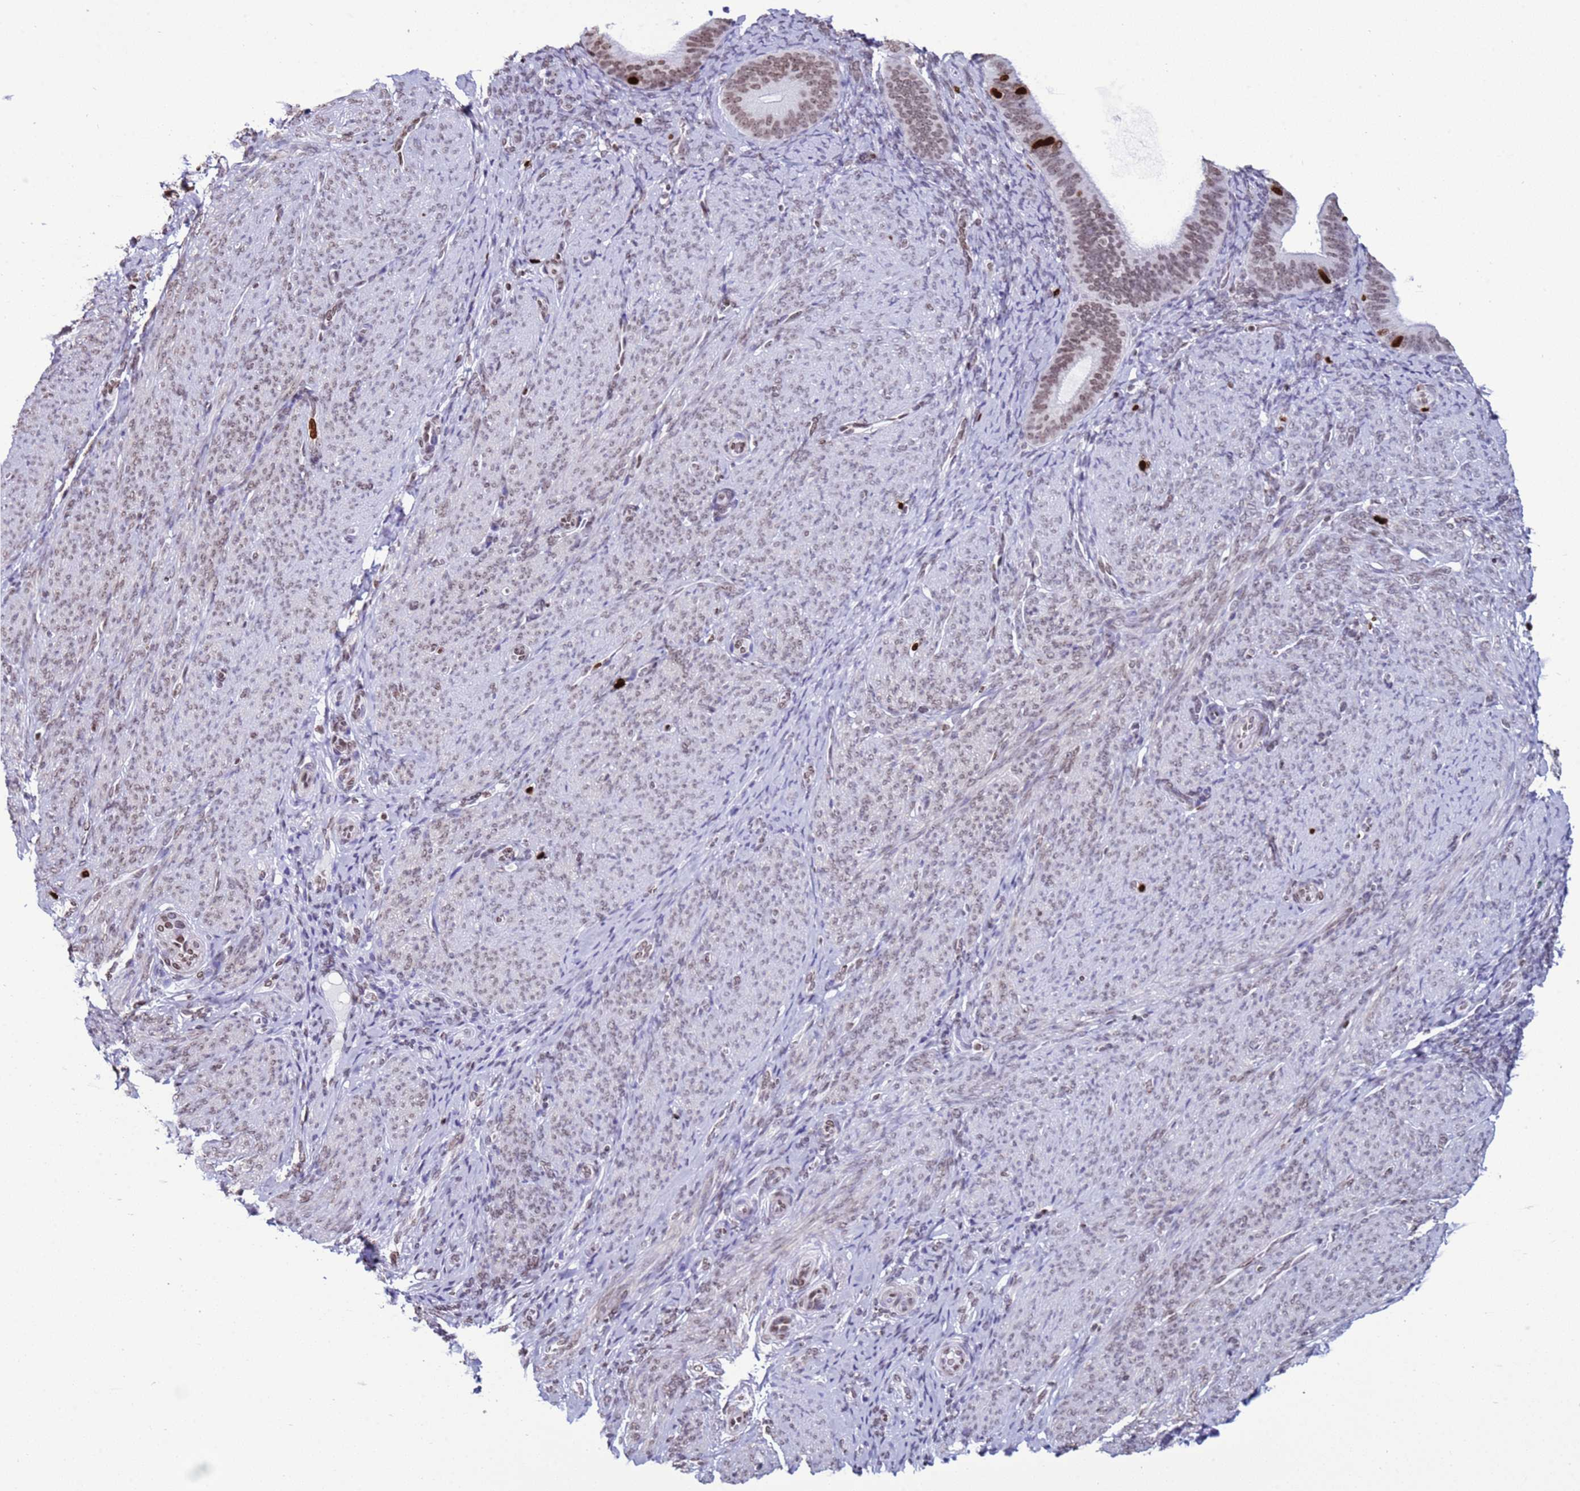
{"staining": {"intensity": "strong", "quantity": "<25%", "location": "nuclear"}, "tissue": "endometrium", "cell_type": "Cells in endometrial stroma", "image_type": "normal", "snomed": [{"axis": "morphology", "description": "Normal tissue, NOS"}, {"axis": "topography", "description": "Endometrium"}], "caption": "Protein expression analysis of unremarkable endometrium displays strong nuclear expression in about <25% of cells in endometrial stroma.", "gene": "H4C11", "patient": {"sex": "female", "age": 65}}